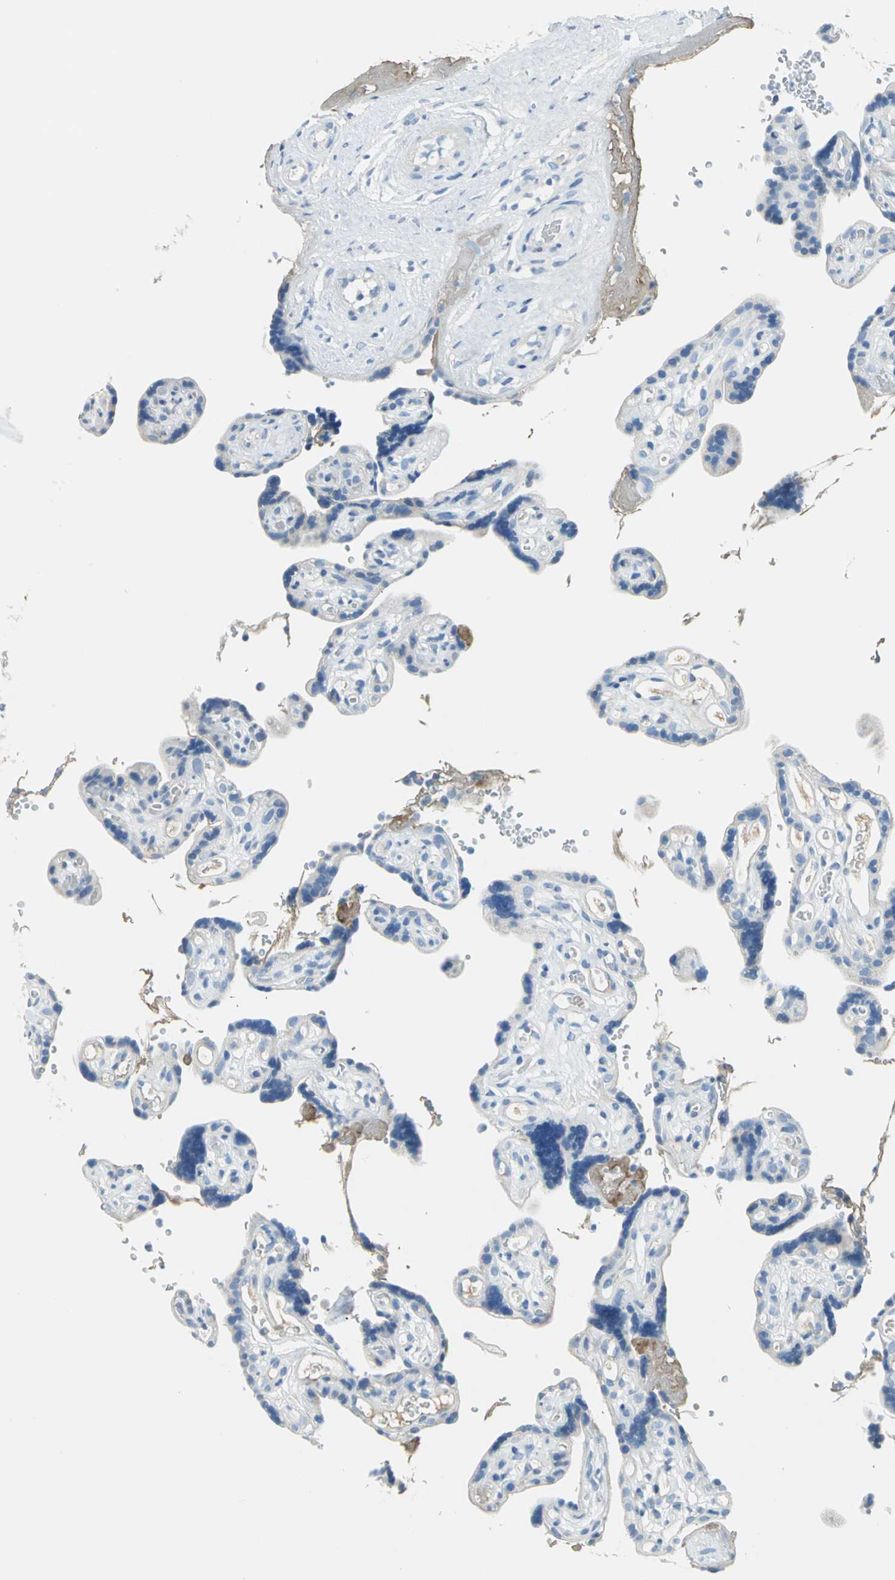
{"staining": {"intensity": "negative", "quantity": "none", "location": "none"}, "tissue": "placenta", "cell_type": "Decidual cells", "image_type": "normal", "snomed": [{"axis": "morphology", "description": "Normal tissue, NOS"}, {"axis": "topography", "description": "Placenta"}], "caption": "Immunohistochemistry (IHC) histopathology image of benign human placenta stained for a protein (brown), which exhibits no positivity in decidual cells.", "gene": "ALOX15", "patient": {"sex": "female", "age": 30}}